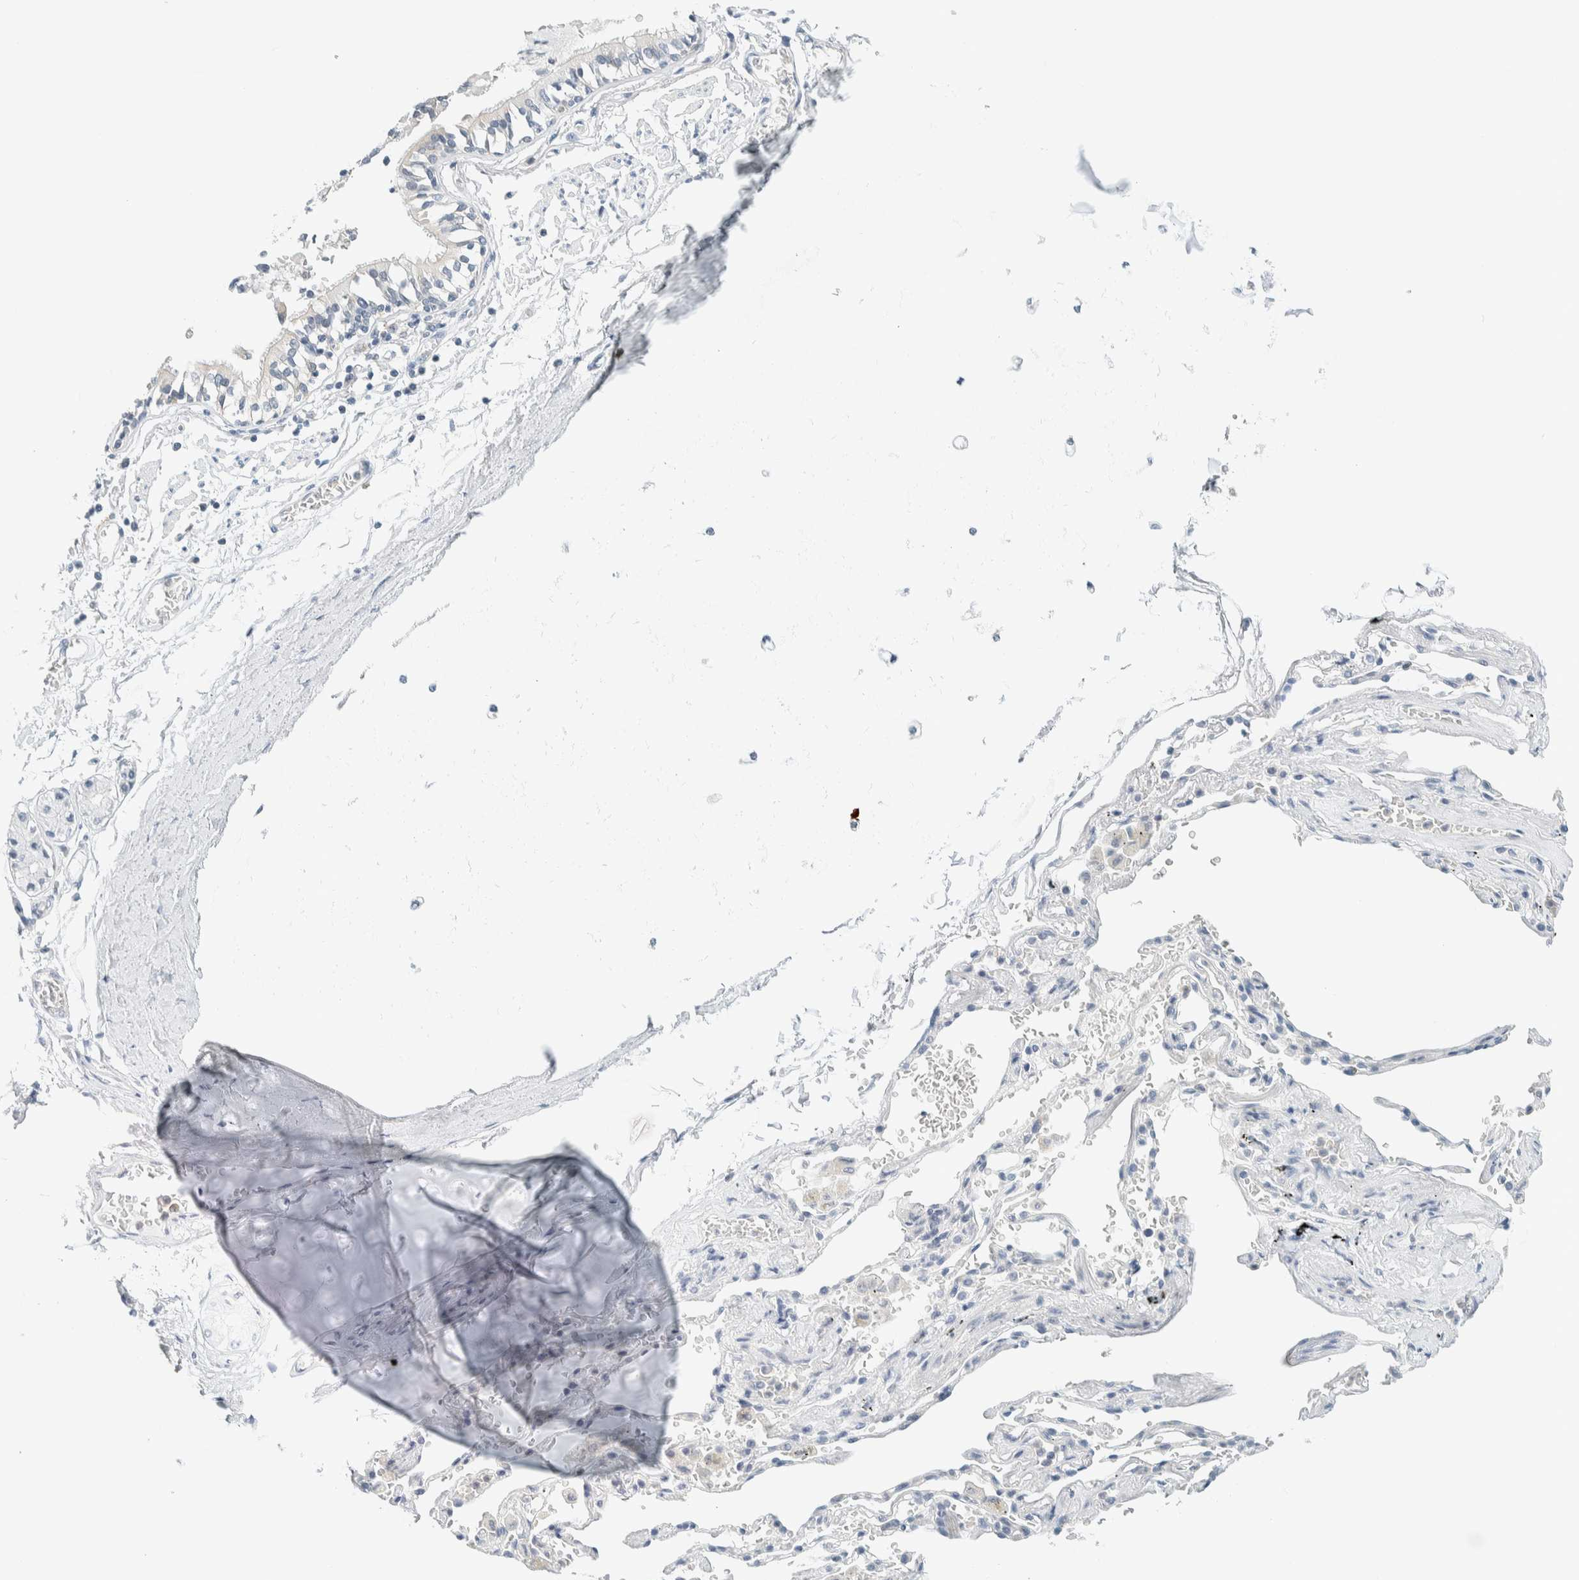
{"staining": {"intensity": "negative", "quantity": "none", "location": "none"}, "tissue": "adipose tissue", "cell_type": "Adipocytes", "image_type": "normal", "snomed": [{"axis": "morphology", "description": "Normal tissue, NOS"}, {"axis": "topography", "description": "Cartilage tissue"}, {"axis": "topography", "description": "Lung"}], "caption": "High magnification brightfield microscopy of unremarkable adipose tissue stained with DAB (brown) and counterstained with hematoxylin (blue): adipocytes show no significant expression. Nuclei are stained in blue.", "gene": "NDE1", "patient": {"sex": "female", "age": 77}}